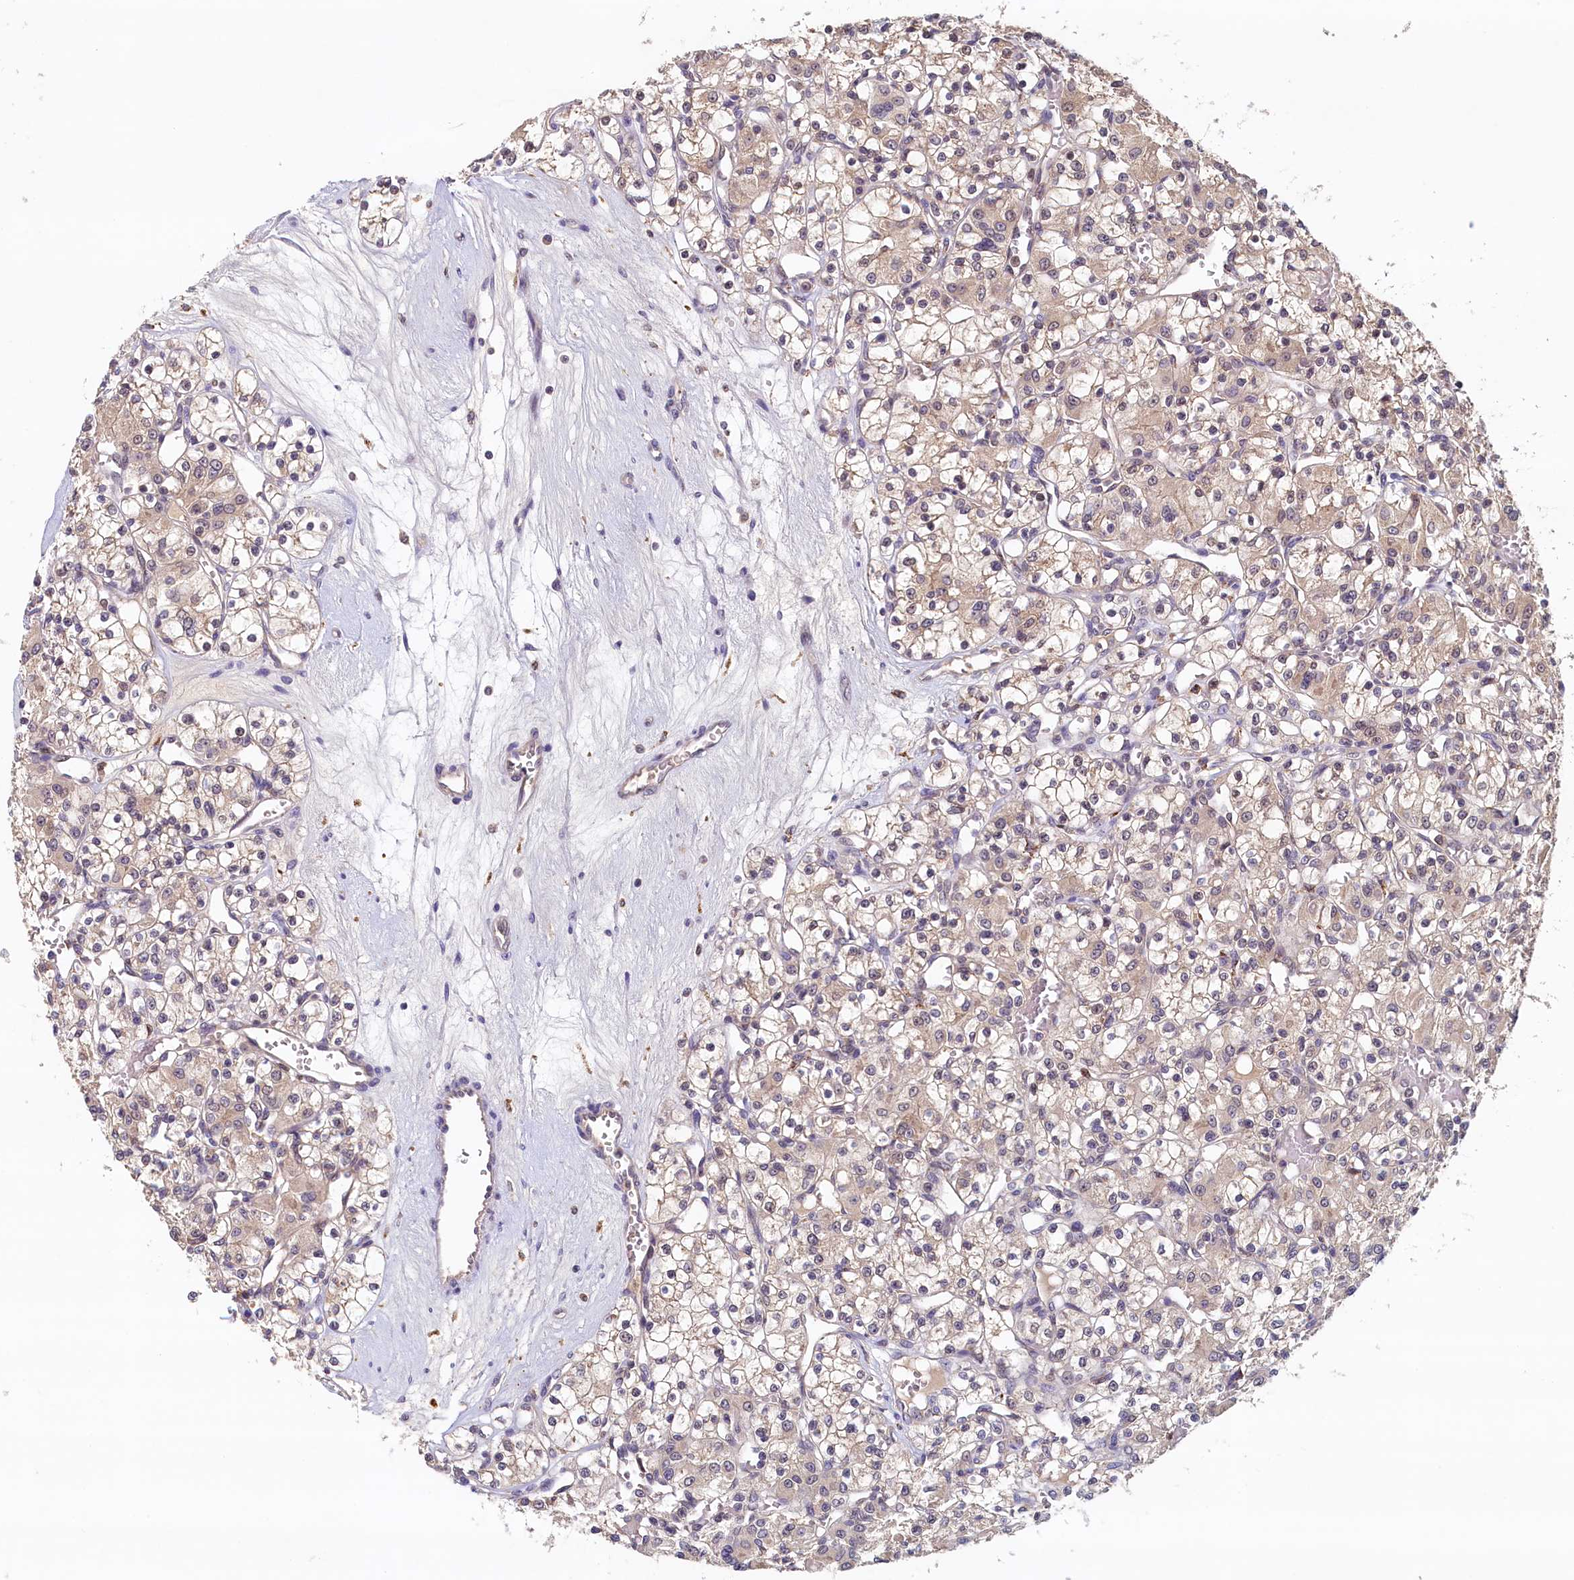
{"staining": {"intensity": "weak", "quantity": "25%-75%", "location": "cytoplasmic/membranous"}, "tissue": "renal cancer", "cell_type": "Tumor cells", "image_type": "cancer", "snomed": [{"axis": "morphology", "description": "Adenocarcinoma, NOS"}, {"axis": "topography", "description": "Kidney"}], "caption": "A brown stain shows weak cytoplasmic/membranous positivity of a protein in renal cancer (adenocarcinoma) tumor cells.", "gene": "NUBP2", "patient": {"sex": "female", "age": 59}}